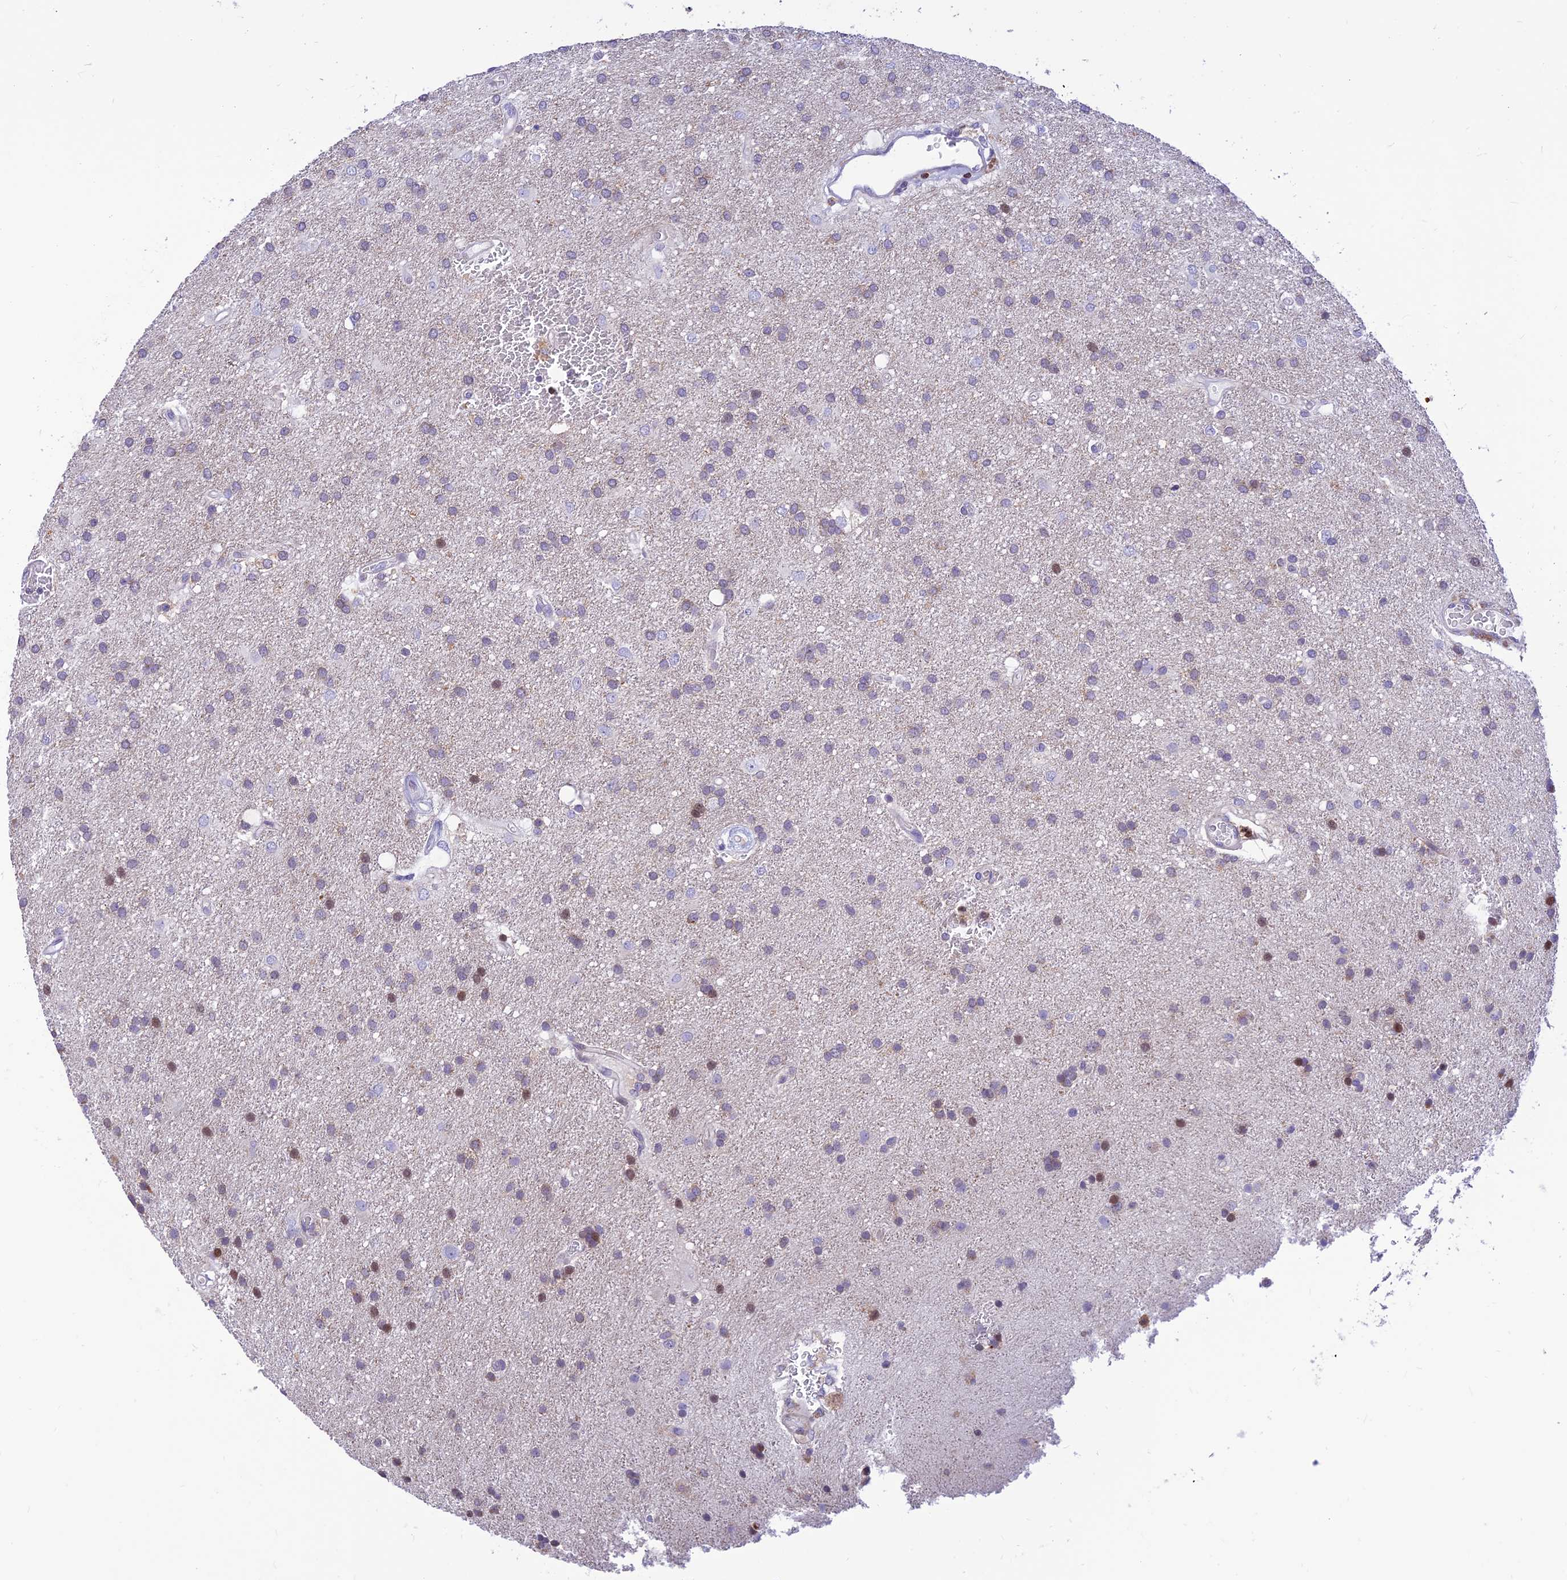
{"staining": {"intensity": "weak", "quantity": "<25%", "location": "cytoplasmic/membranous"}, "tissue": "glioma", "cell_type": "Tumor cells", "image_type": "cancer", "snomed": [{"axis": "morphology", "description": "Glioma, malignant, Low grade"}, {"axis": "topography", "description": "Brain"}], "caption": "Glioma was stained to show a protein in brown. There is no significant expression in tumor cells.", "gene": "FAM186B", "patient": {"sex": "male", "age": 66}}